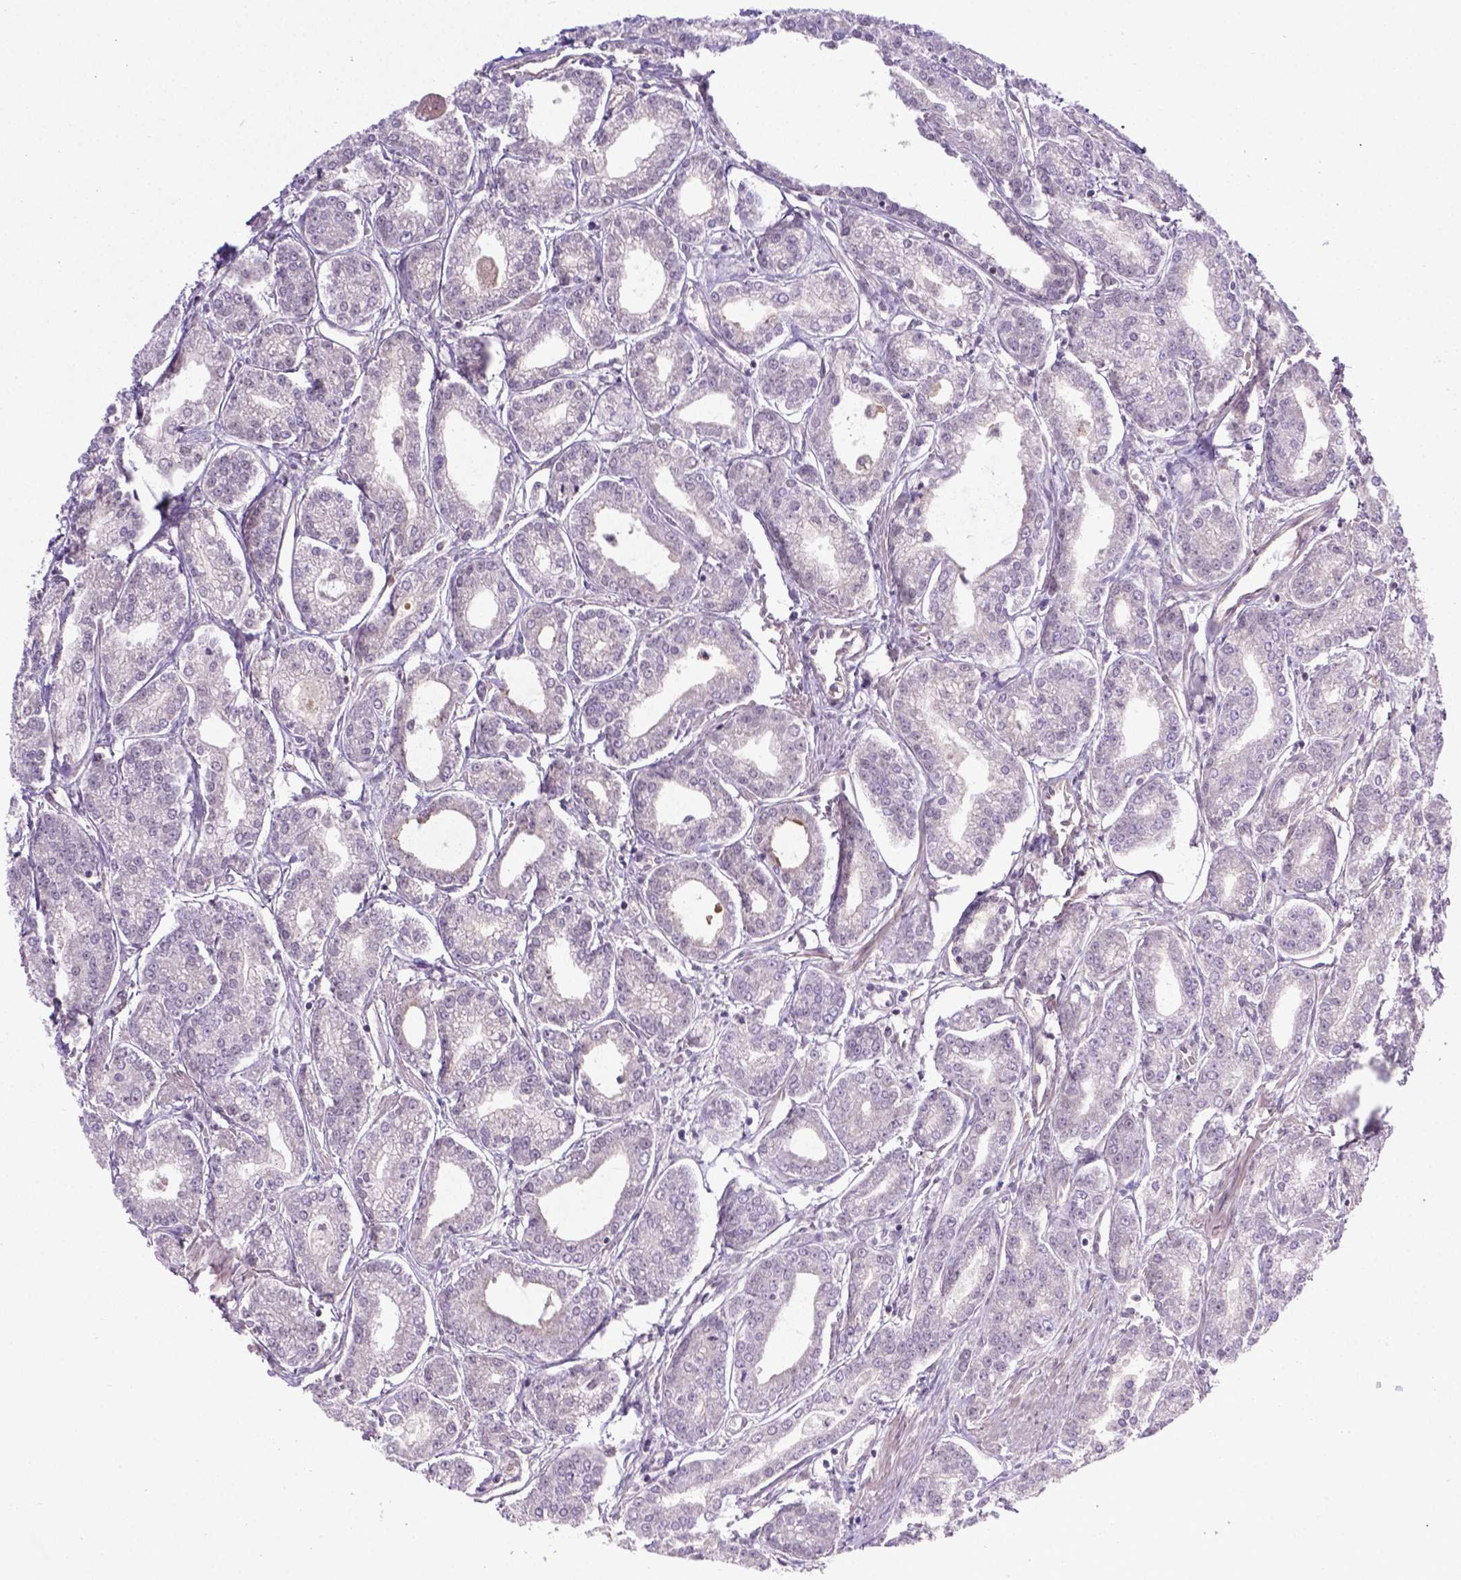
{"staining": {"intensity": "negative", "quantity": "none", "location": "none"}, "tissue": "prostate cancer", "cell_type": "Tumor cells", "image_type": "cancer", "snomed": [{"axis": "morphology", "description": "Adenocarcinoma, NOS"}, {"axis": "topography", "description": "Prostate"}], "caption": "This is a histopathology image of immunohistochemistry staining of adenocarcinoma (prostate), which shows no staining in tumor cells.", "gene": "ANKRD54", "patient": {"sex": "male", "age": 71}}